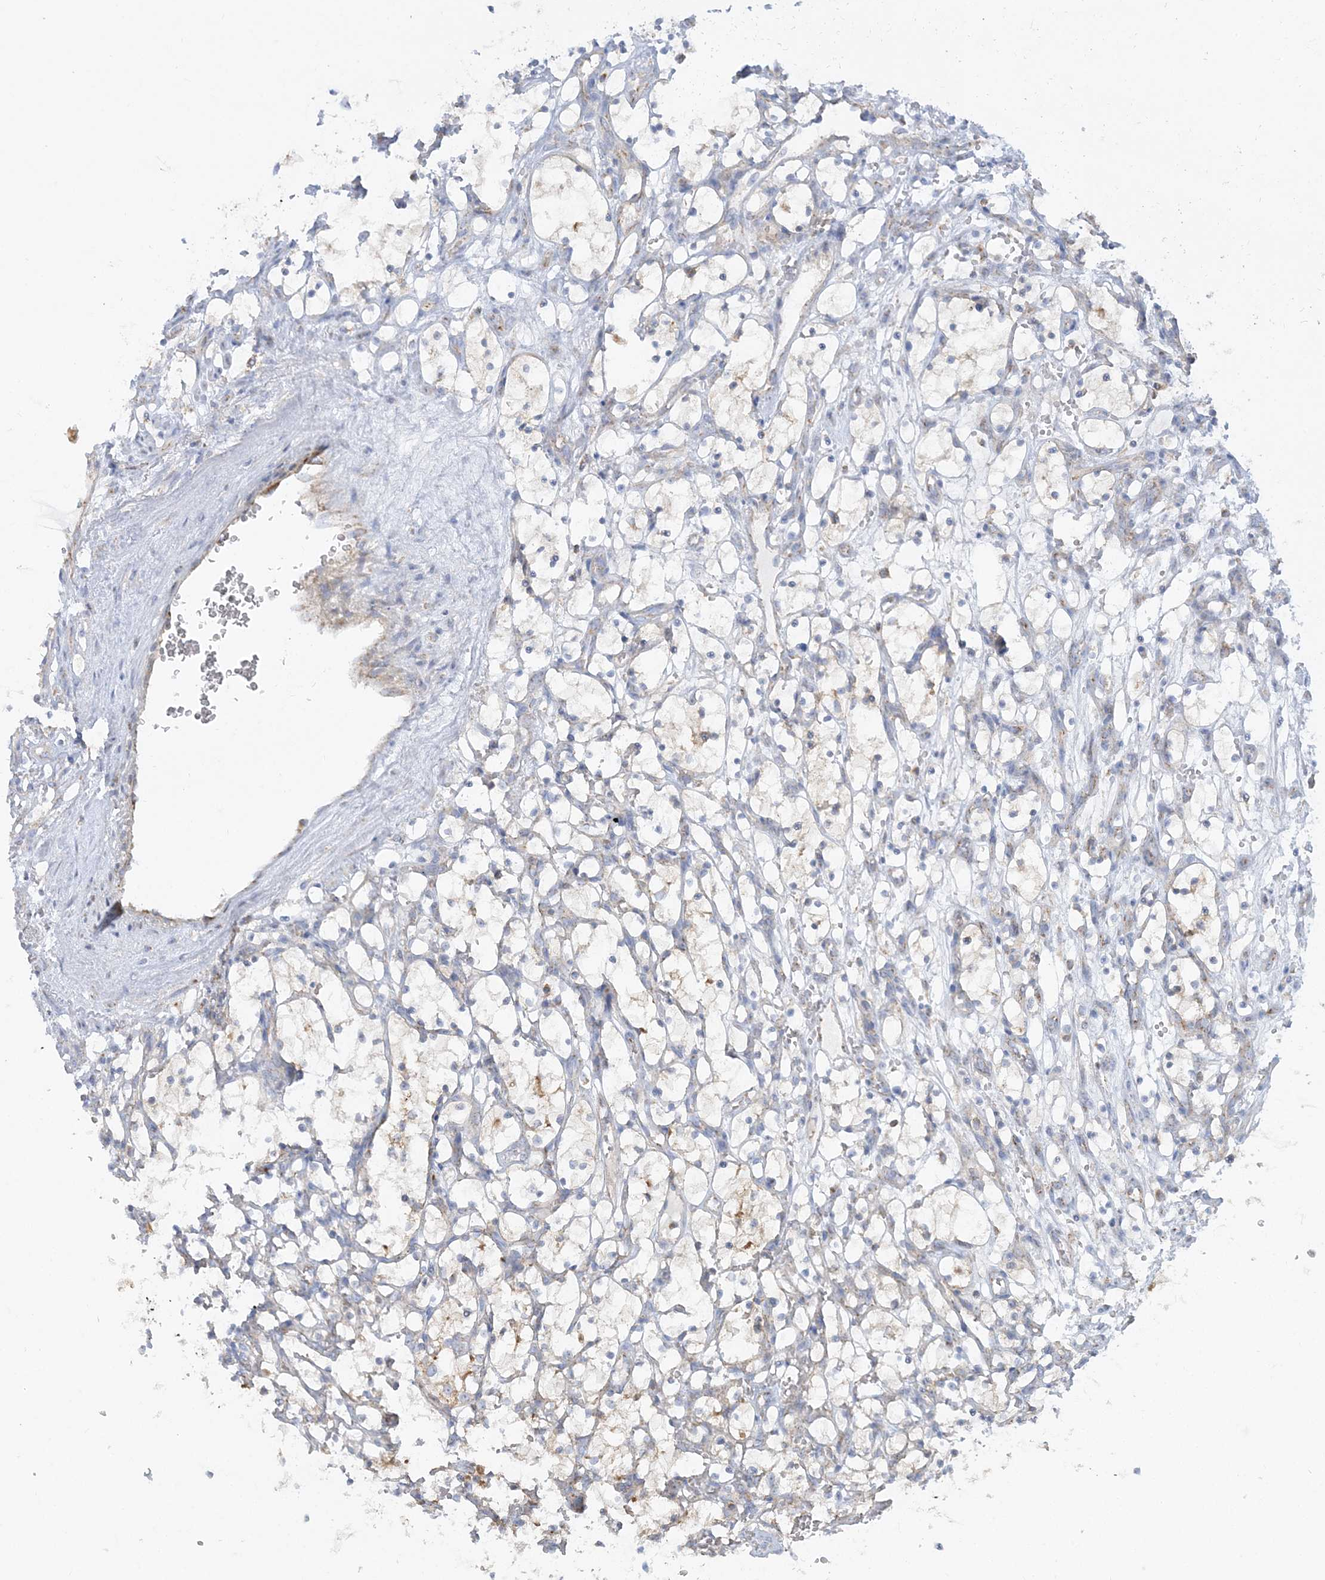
{"staining": {"intensity": "negative", "quantity": "none", "location": "none"}, "tissue": "renal cancer", "cell_type": "Tumor cells", "image_type": "cancer", "snomed": [{"axis": "morphology", "description": "Adenocarcinoma, NOS"}, {"axis": "topography", "description": "Kidney"}], "caption": "Immunohistochemical staining of human renal cancer (adenocarcinoma) displays no significant staining in tumor cells. The staining was performed using DAB (3,3'-diaminobenzidine) to visualize the protein expression in brown, while the nuclei were stained in blue with hematoxylin (Magnification: 20x).", "gene": "TBC1D14", "patient": {"sex": "female", "age": 69}}